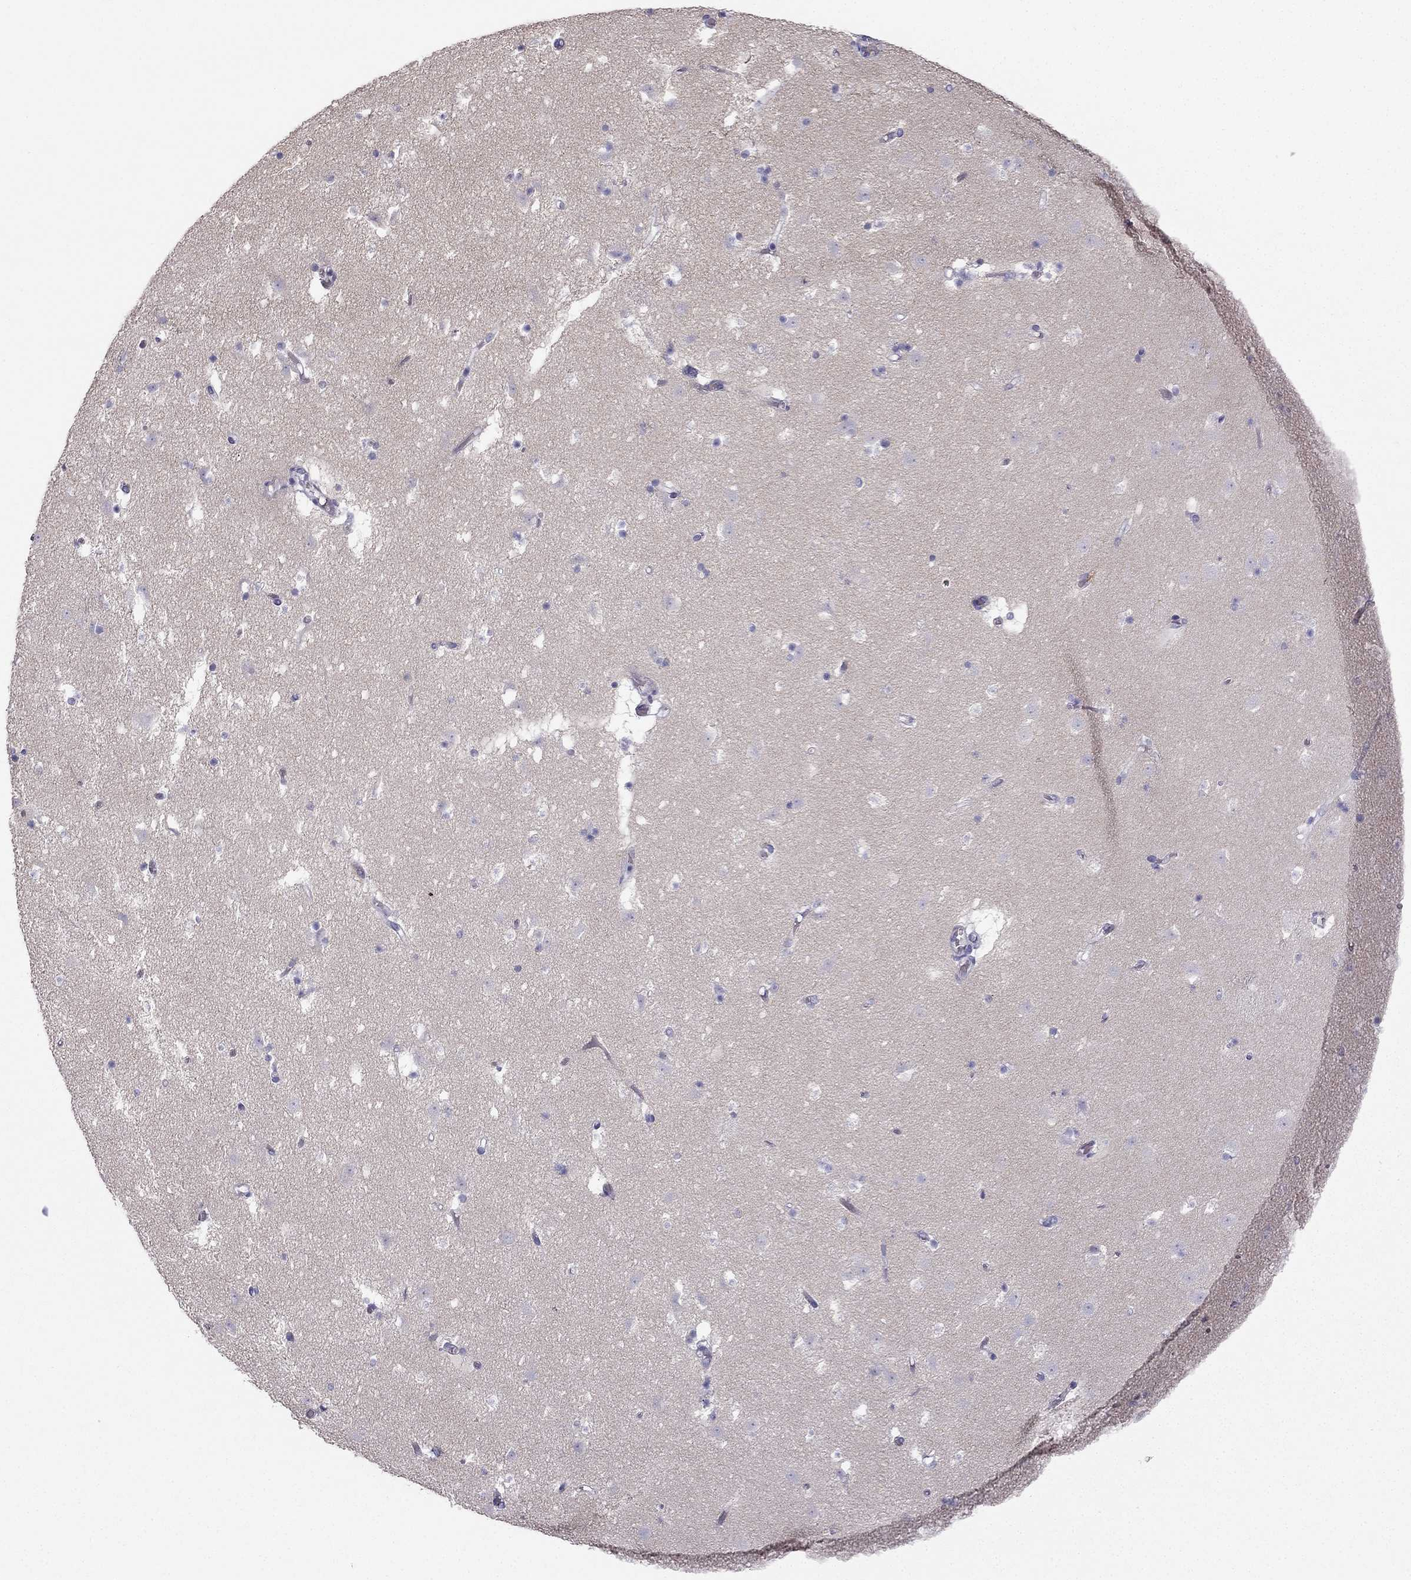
{"staining": {"intensity": "moderate", "quantity": "<25%", "location": "cytoplasmic/membranous"}, "tissue": "caudate", "cell_type": "Glial cells", "image_type": "normal", "snomed": [{"axis": "morphology", "description": "Normal tissue, NOS"}, {"axis": "topography", "description": "Lateral ventricle wall"}], "caption": "High-magnification brightfield microscopy of unremarkable caudate stained with DAB (3,3'-diaminobenzidine) (brown) and counterstained with hematoxylin (blue). glial cells exhibit moderate cytoplasmic/membranous staining is identified in approximately<25% of cells.", "gene": "RSPH14", "patient": {"sex": "female", "age": 42}}